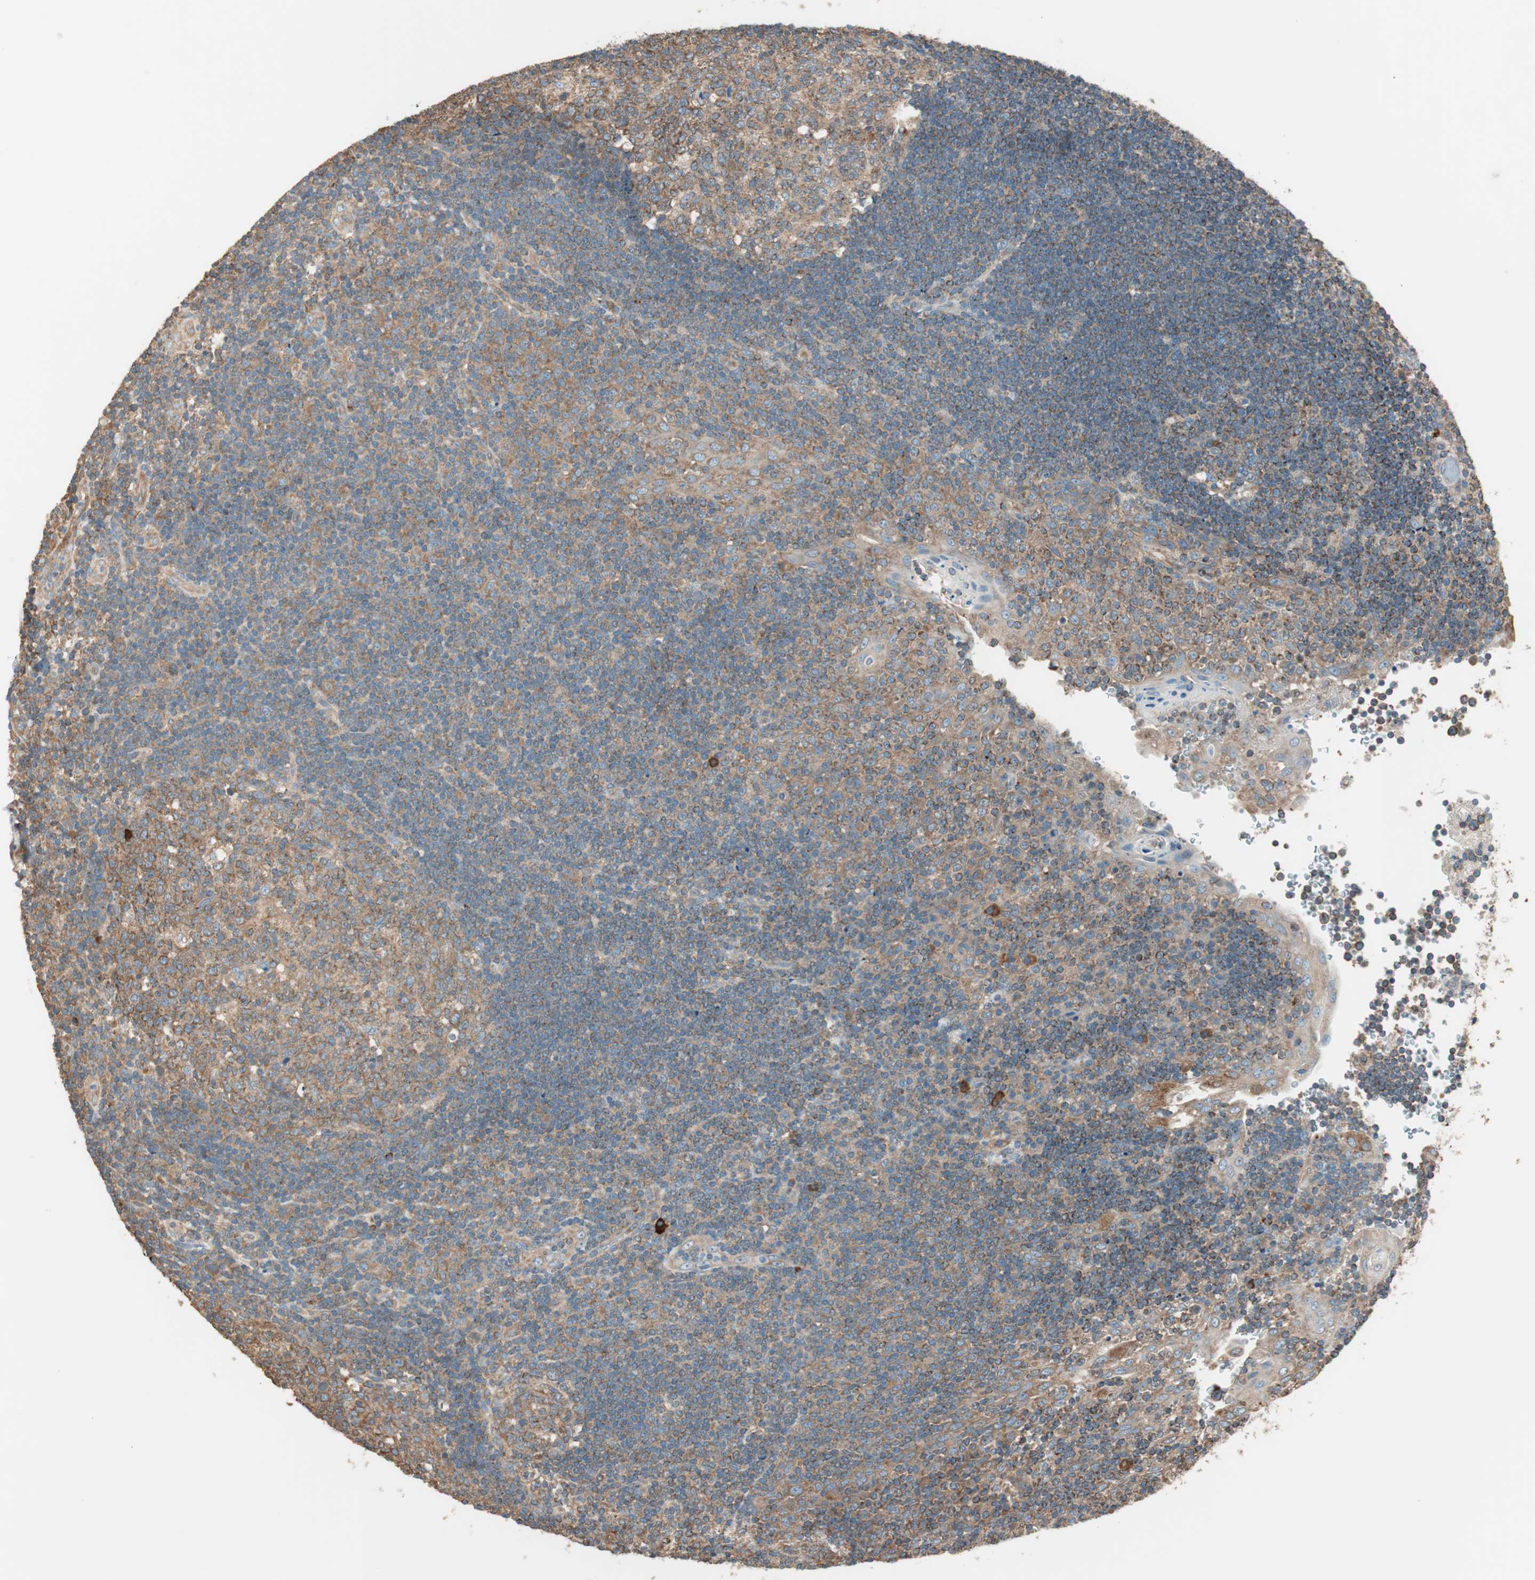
{"staining": {"intensity": "moderate", "quantity": ">75%", "location": "cytoplasmic/membranous"}, "tissue": "tonsil", "cell_type": "Germinal center cells", "image_type": "normal", "snomed": [{"axis": "morphology", "description": "Normal tissue, NOS"}, {"axis": "topography", "description": "Tonsil"}], "caption": "This image exhibits unremarkable tonsil stained with immunohistochemistry (IHC) to label a protein in brown. The cytoplasmic/membranous of germinal center cells show moderate positivity for the protein. Nuclei are counter-stained blue.", "gene": "CC2D1A", "patient": {"sex": "female", "age": 40}}